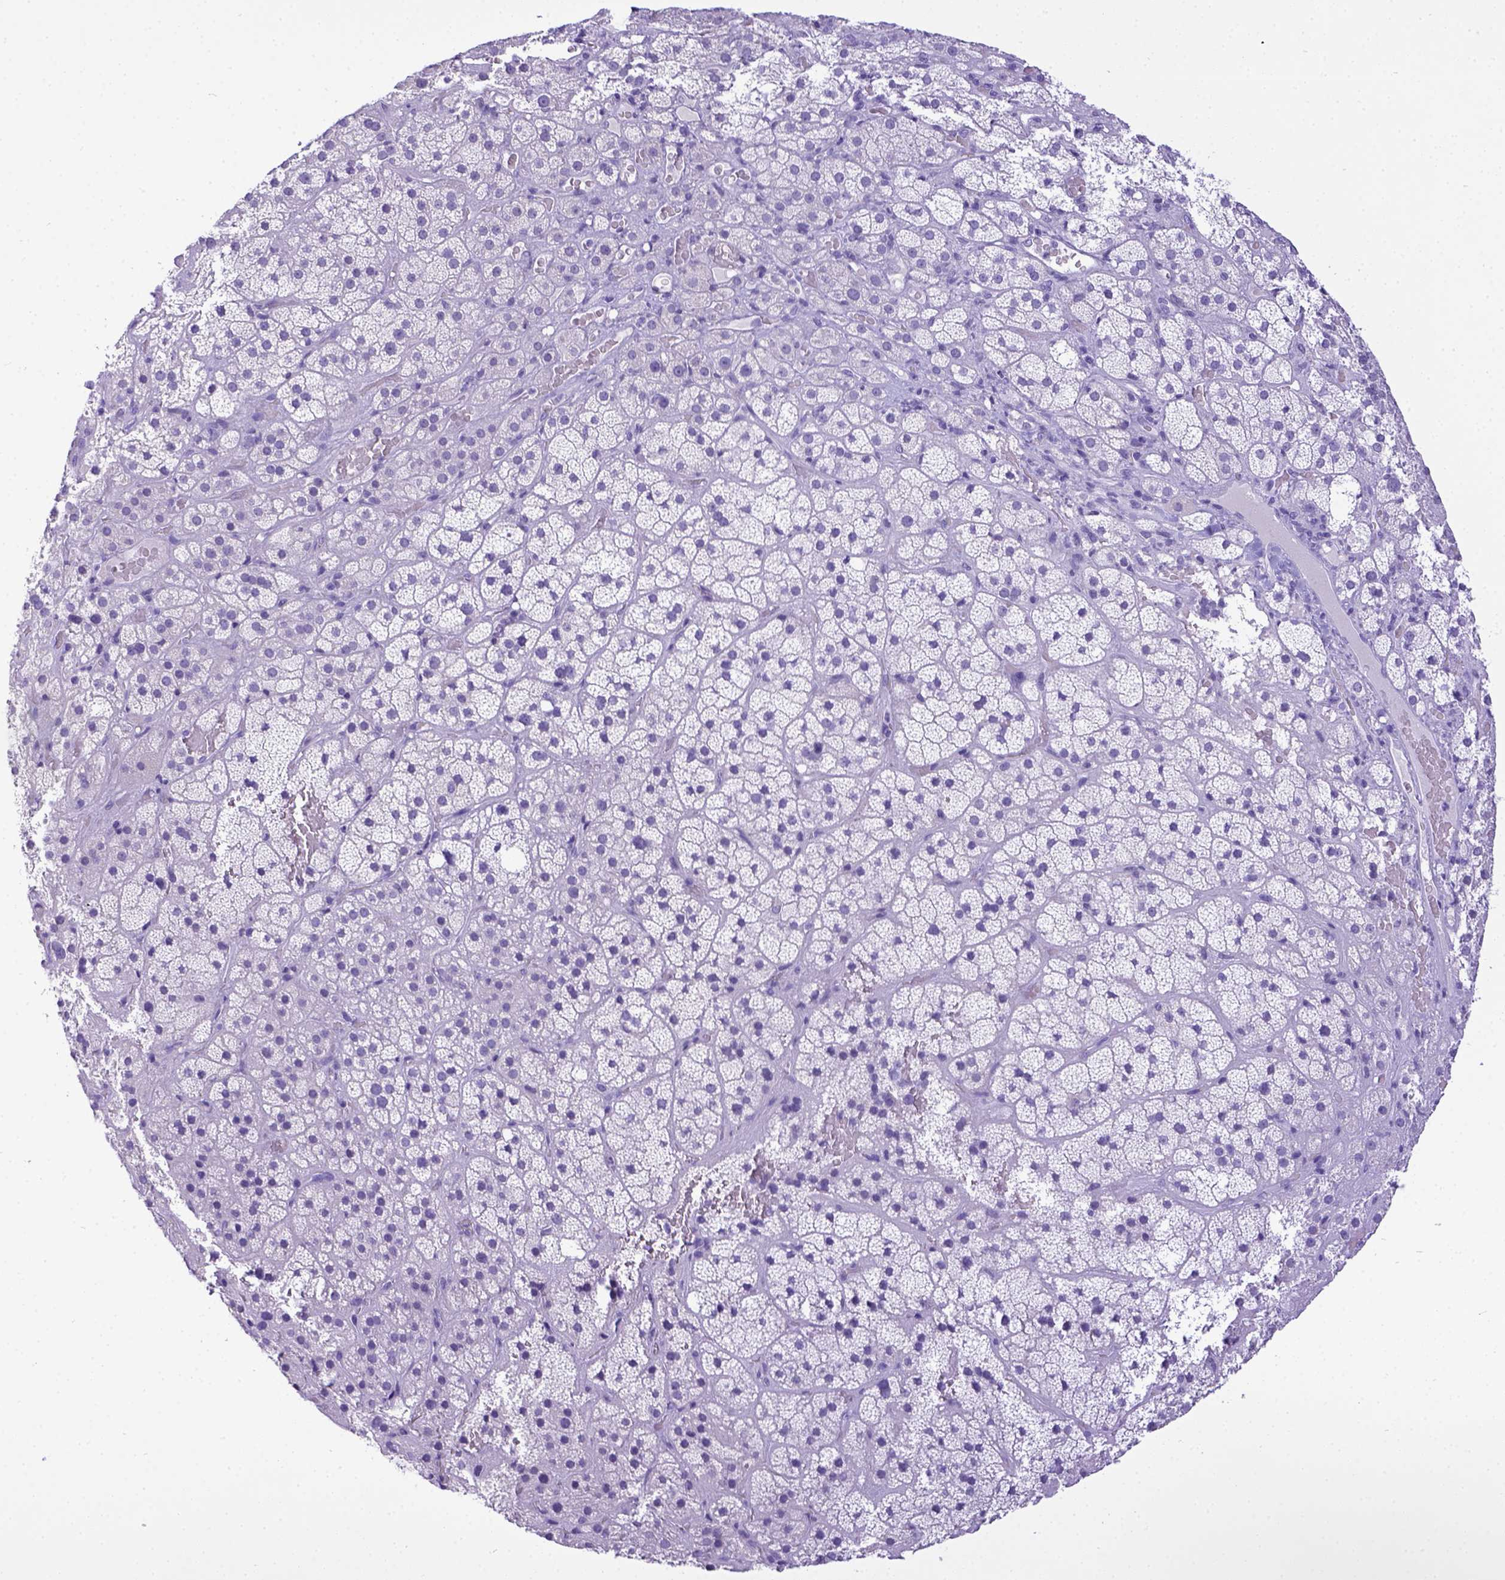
{"staining": {"intensity": "negative", "quantity": "none", "location": "none"}, "tissue": "adrenal gland", "cell_type": "Glandular cells", "image_type": "normal", "snomed": [{"axis": "morphology", "description": "Normal tissue, NOS"}, {"axis": "topography", "description": "Adrenal gland"}], "caption": "Protein analysis of unremarkable adrenal gland demonstrates no significant staining in glandular cells. Nuclei are stained in blue.", "gene": "ESR1", "patient": {"sex": "male", "age": 57}}